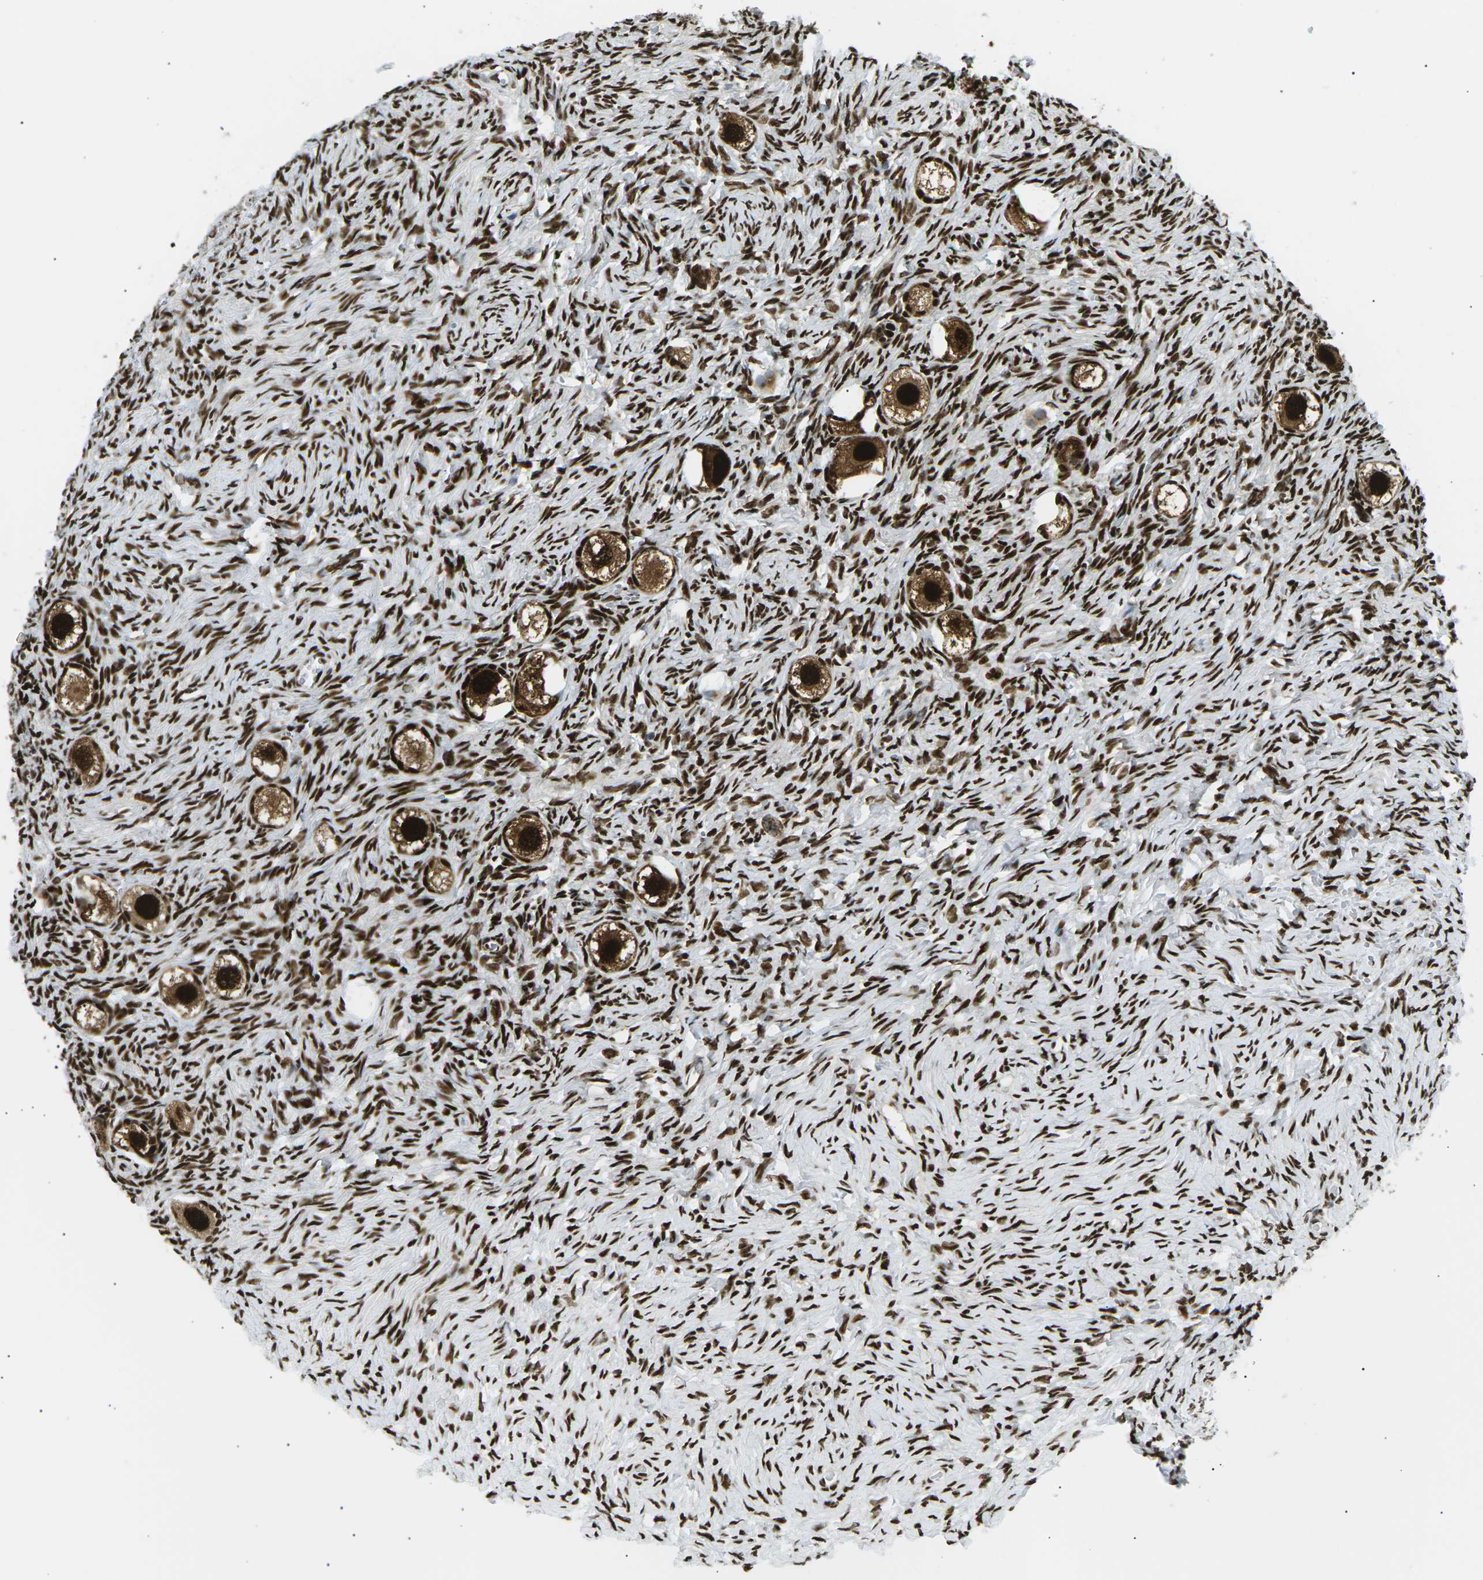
{"staining": {"intensity": "strong", "quantity": ">75%", "location": "cytoplasmic/membranous,nuclear"}, "tissue": "ovary", "cell_type": "Follicle cells", "image_type": "normal", "snomed": [{"axis": "morphology", "description": "Normal tissue, NOS"}, {"axis": "topography", "description": "Ovary"}], "caption": "Immunohistochemical staining of normal human ovary demonstrates >75% levels of strong cytoplasmic/membranous,nuclear protein staining in about >75% of follicle cells.", "gene": "RPA2", "patient": {"sex": "female", "age": 27}}